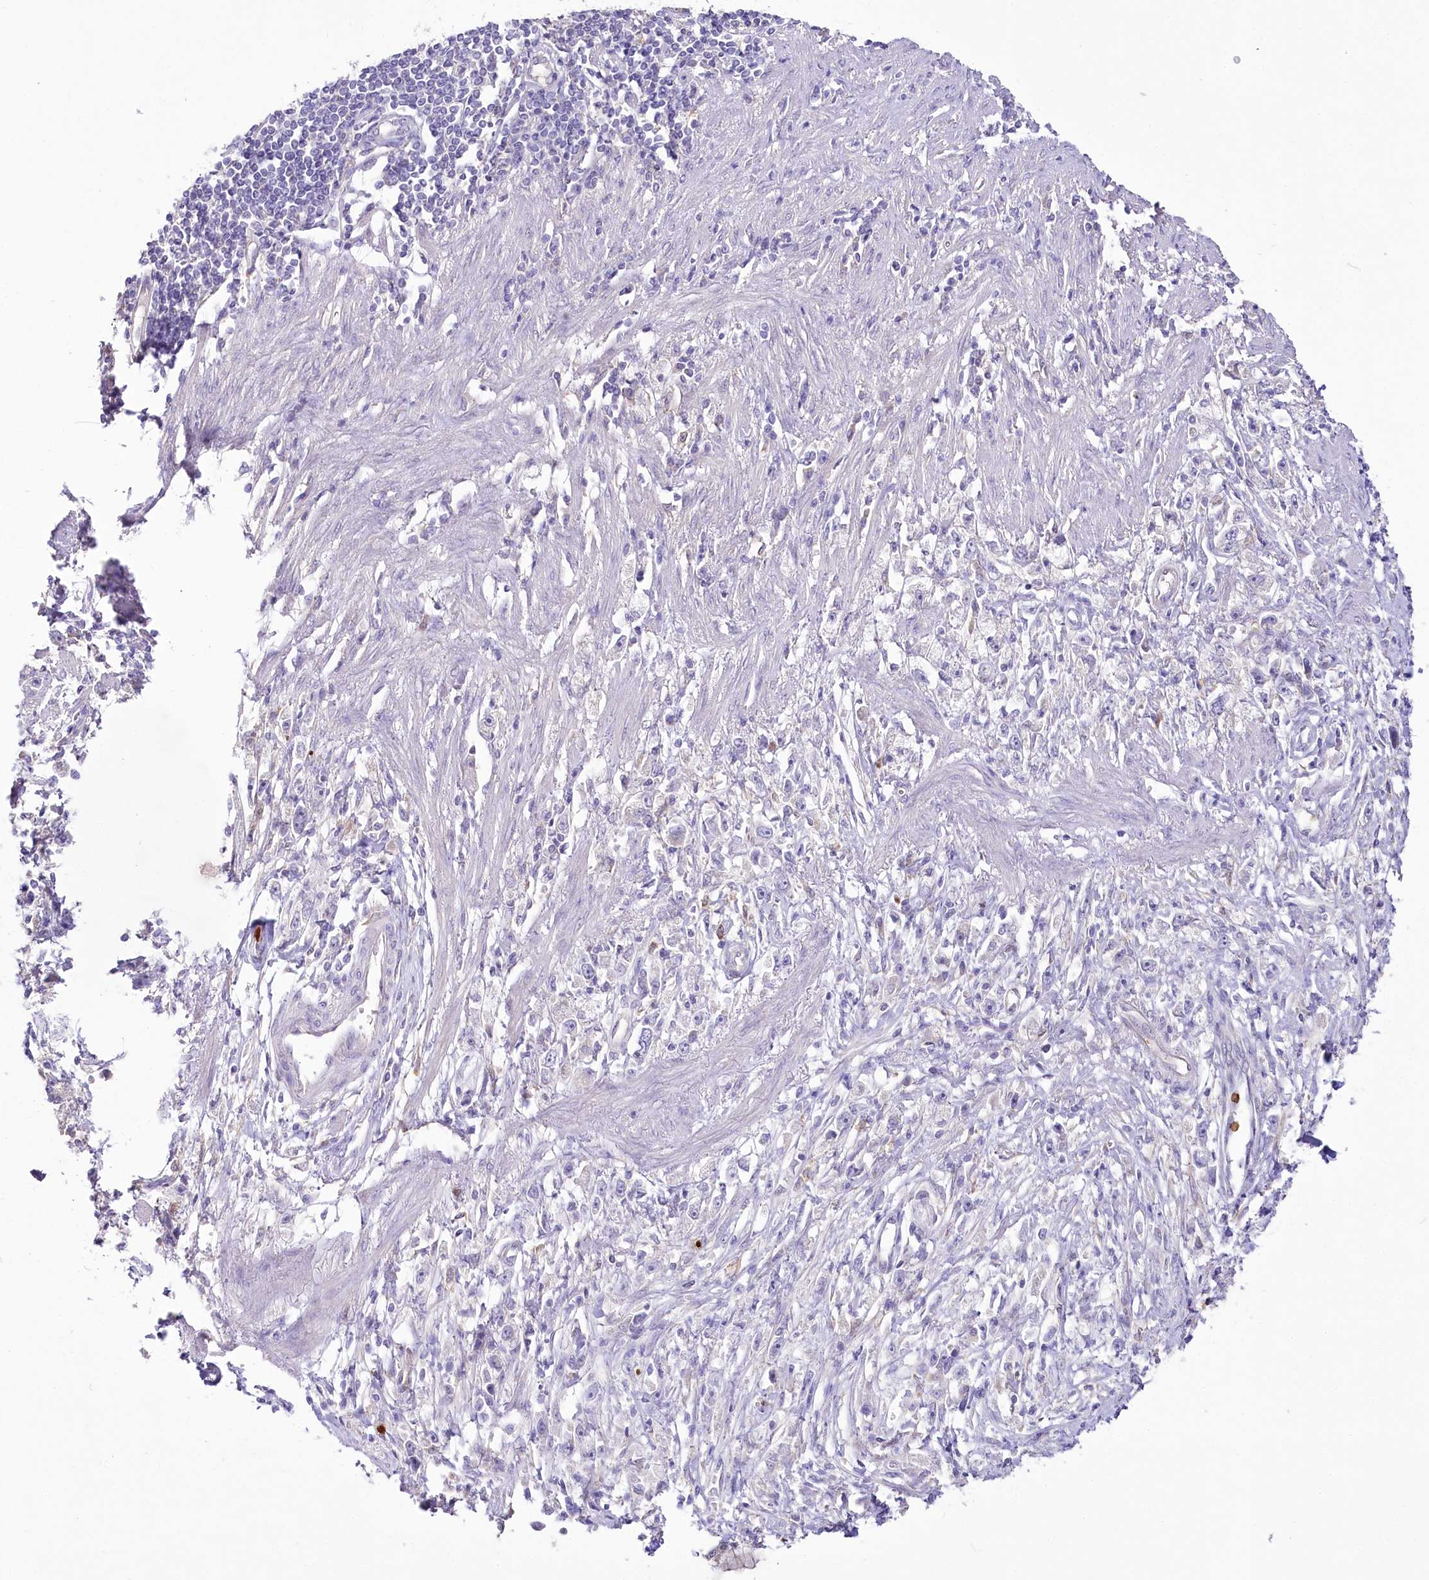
{"staining": {"intensity": "negative", "quantity": "none", "location": "none"}, "tissue": "stomach cancer", "cell_type": "Tumor cells", "image_type": "cancer", "snomed": [{"axis": "morphology", "description": "Adenocarcinoma, NOS"}, {"axis": "topography", "description": "Stomach"}], "caption": "DAB (3,3'-diaminobenzidine) immunohistochemical staining of human adenocarcinoma (stomach) reveals no significant staining in tumor cells.", "gene": "DPYD", "patient": {"sex": "female", "age": 59}}